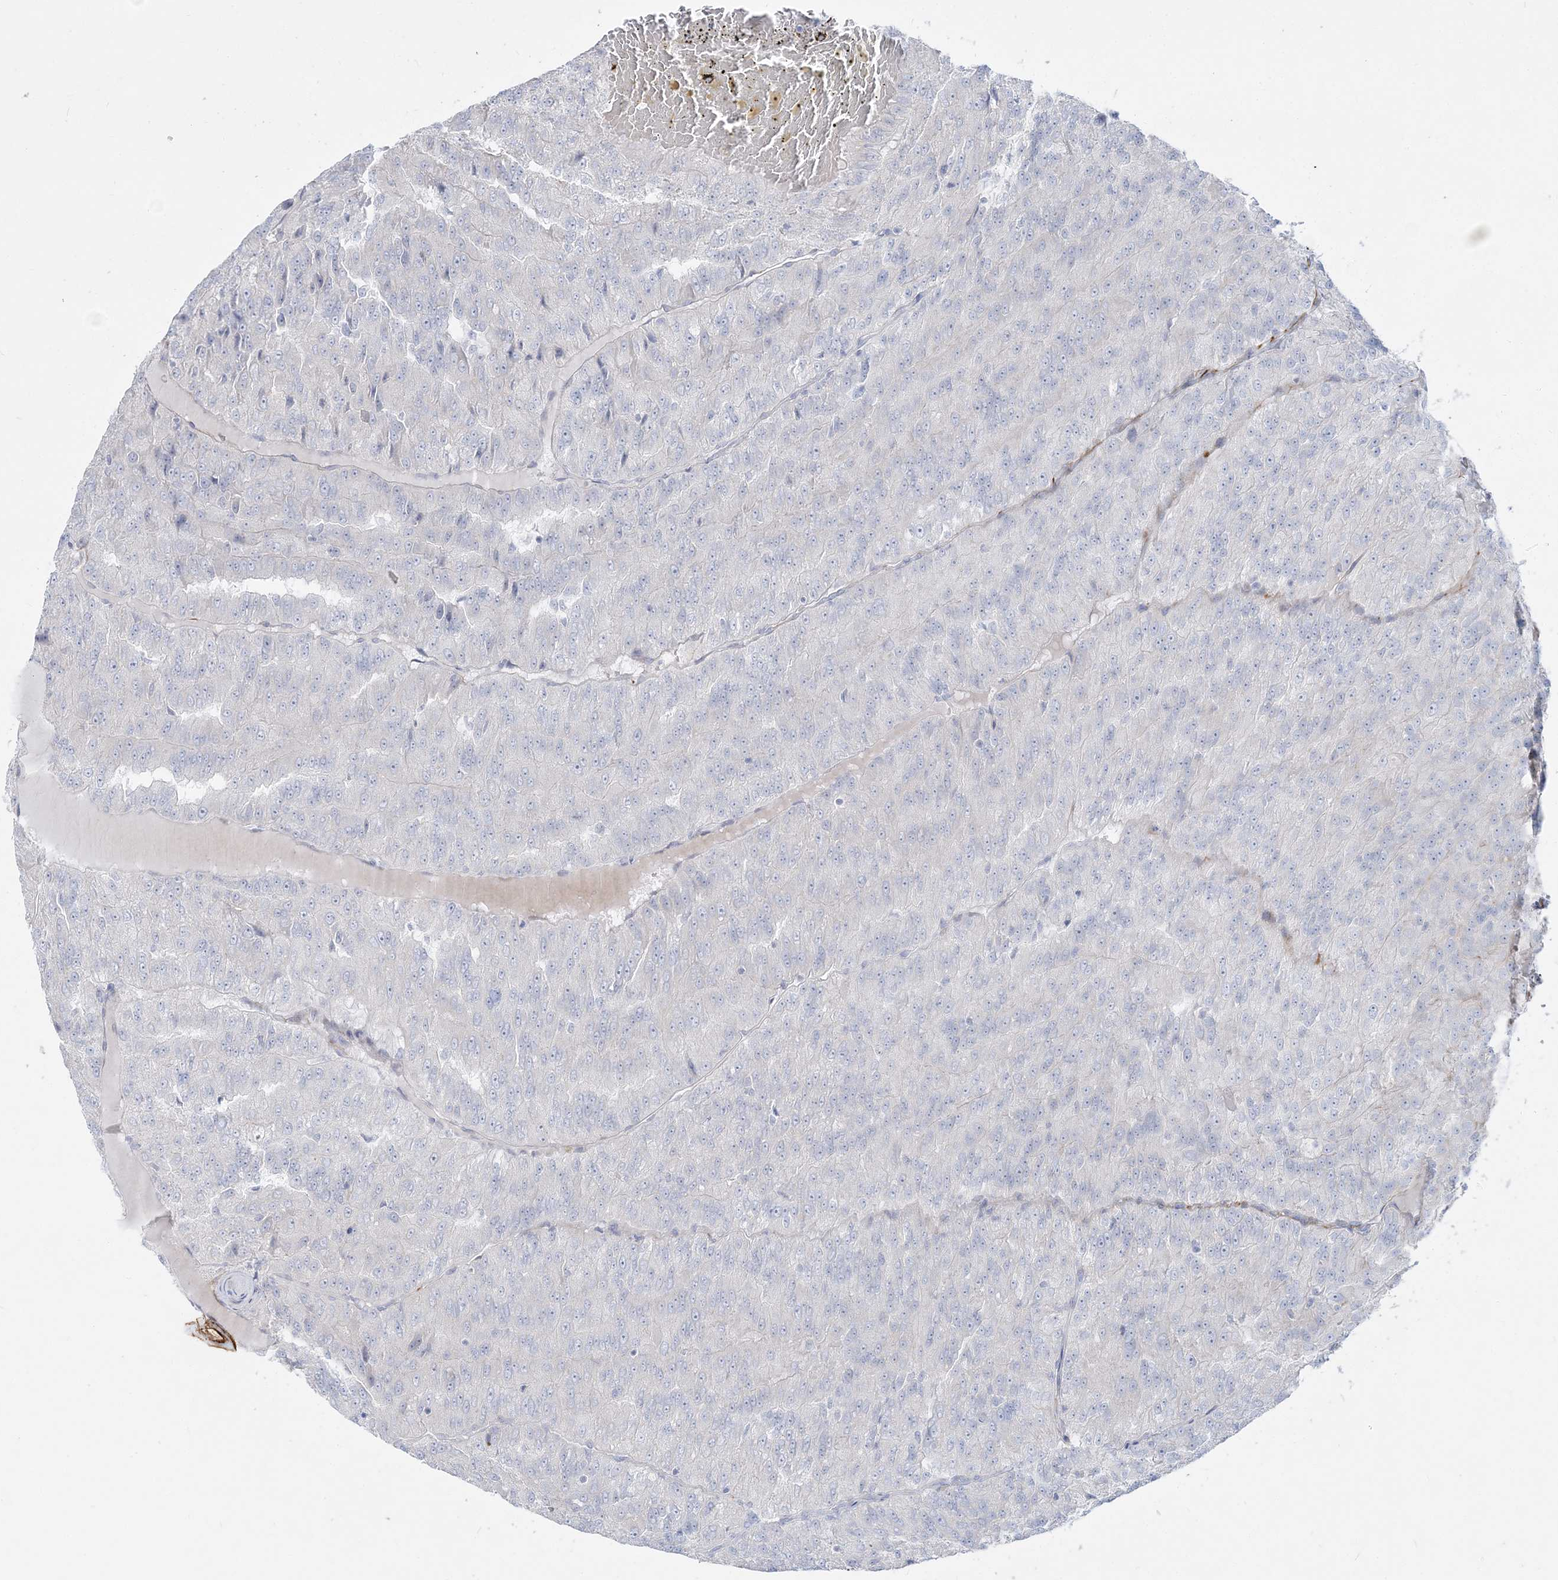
{"staining": {"intensity": "negative", "quantity": "none", "location": "none"}, "tissue": "renal cancer", "cell_type": "Tumor cells", "image_type": "cancer", "snomed": [{"axis": "morphology", "description": "Adenocarcinoma, NOS"}, {"axis": "topography", "description": "Kidney"}], "caption": "This is a image of IHC staining of adenocarcinoma (renal), which shows no expression in tumor cells.", "gene": "PPIL6", "patient": {"sex": "female", "age": 63}}